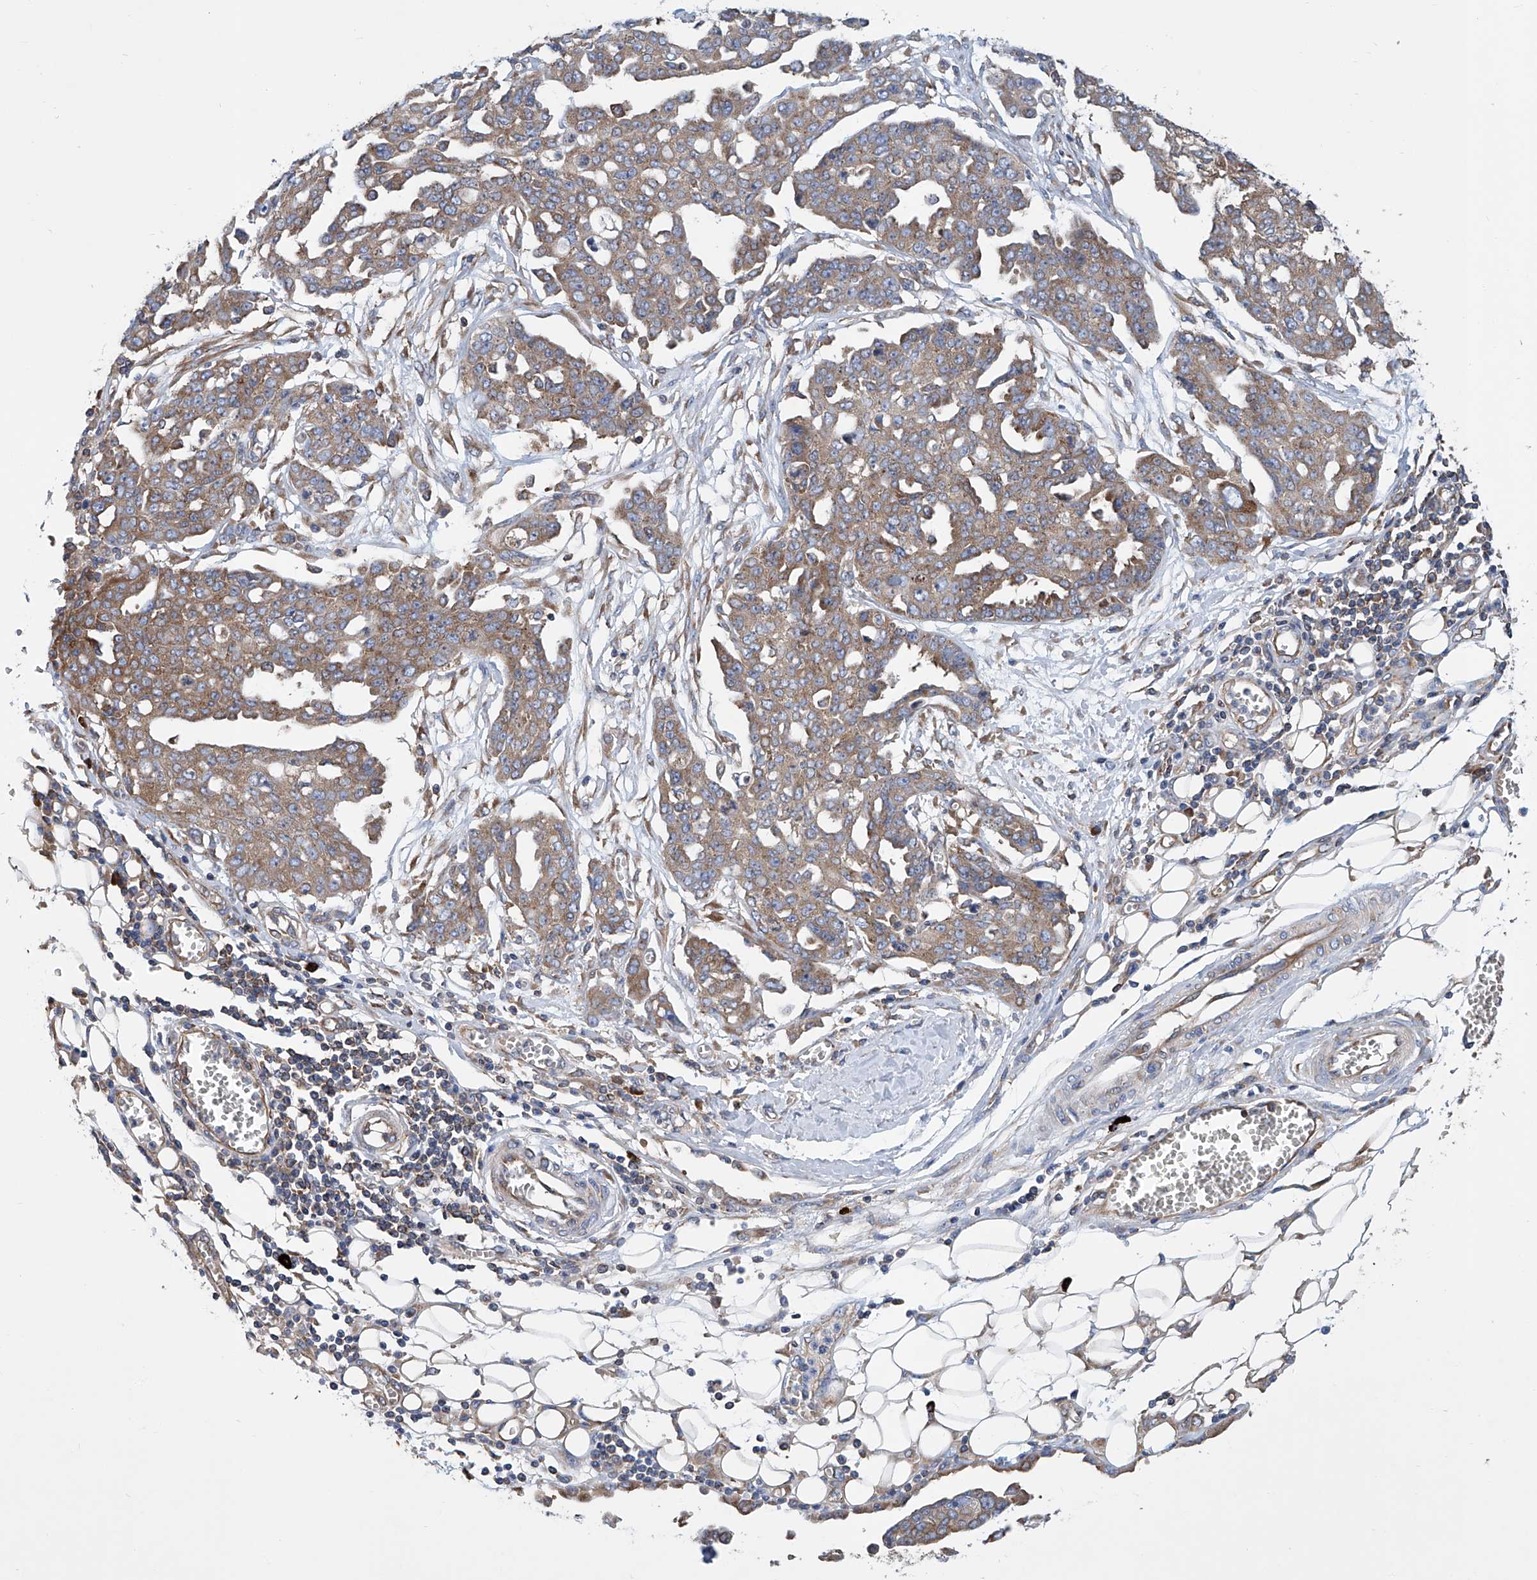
{"staining": {"intensity": "moderate", "quantity": ">75%", "location": "cytoplasmic/membranous"}, "tissue": "ovarian cancer", "cell_type": "Tumor cells", "image_type": "cancer", "snomed": [{"axis": "morphology", "description": "Cystadenocarcinoma, serous, NOS"}, {"axis": "topography", "description": "Soft tissue"}, {"axis": "topography", "description": "Ovary"}], "caption": "Protein staining by immunohistochemistry reveals moderate cytoplasmic/membranous staining in about >75% of tumor cells in serous cystadenocarcinoma (ovarian). The protein of interest is stained brown, and the nuclei are stained in blue (DAB (3,3'-diaminobenzidine) IHC with brightfield microscopy, high magnification).", "gene": "SENP2", "patient": {"sex": "female", "age": 57}}